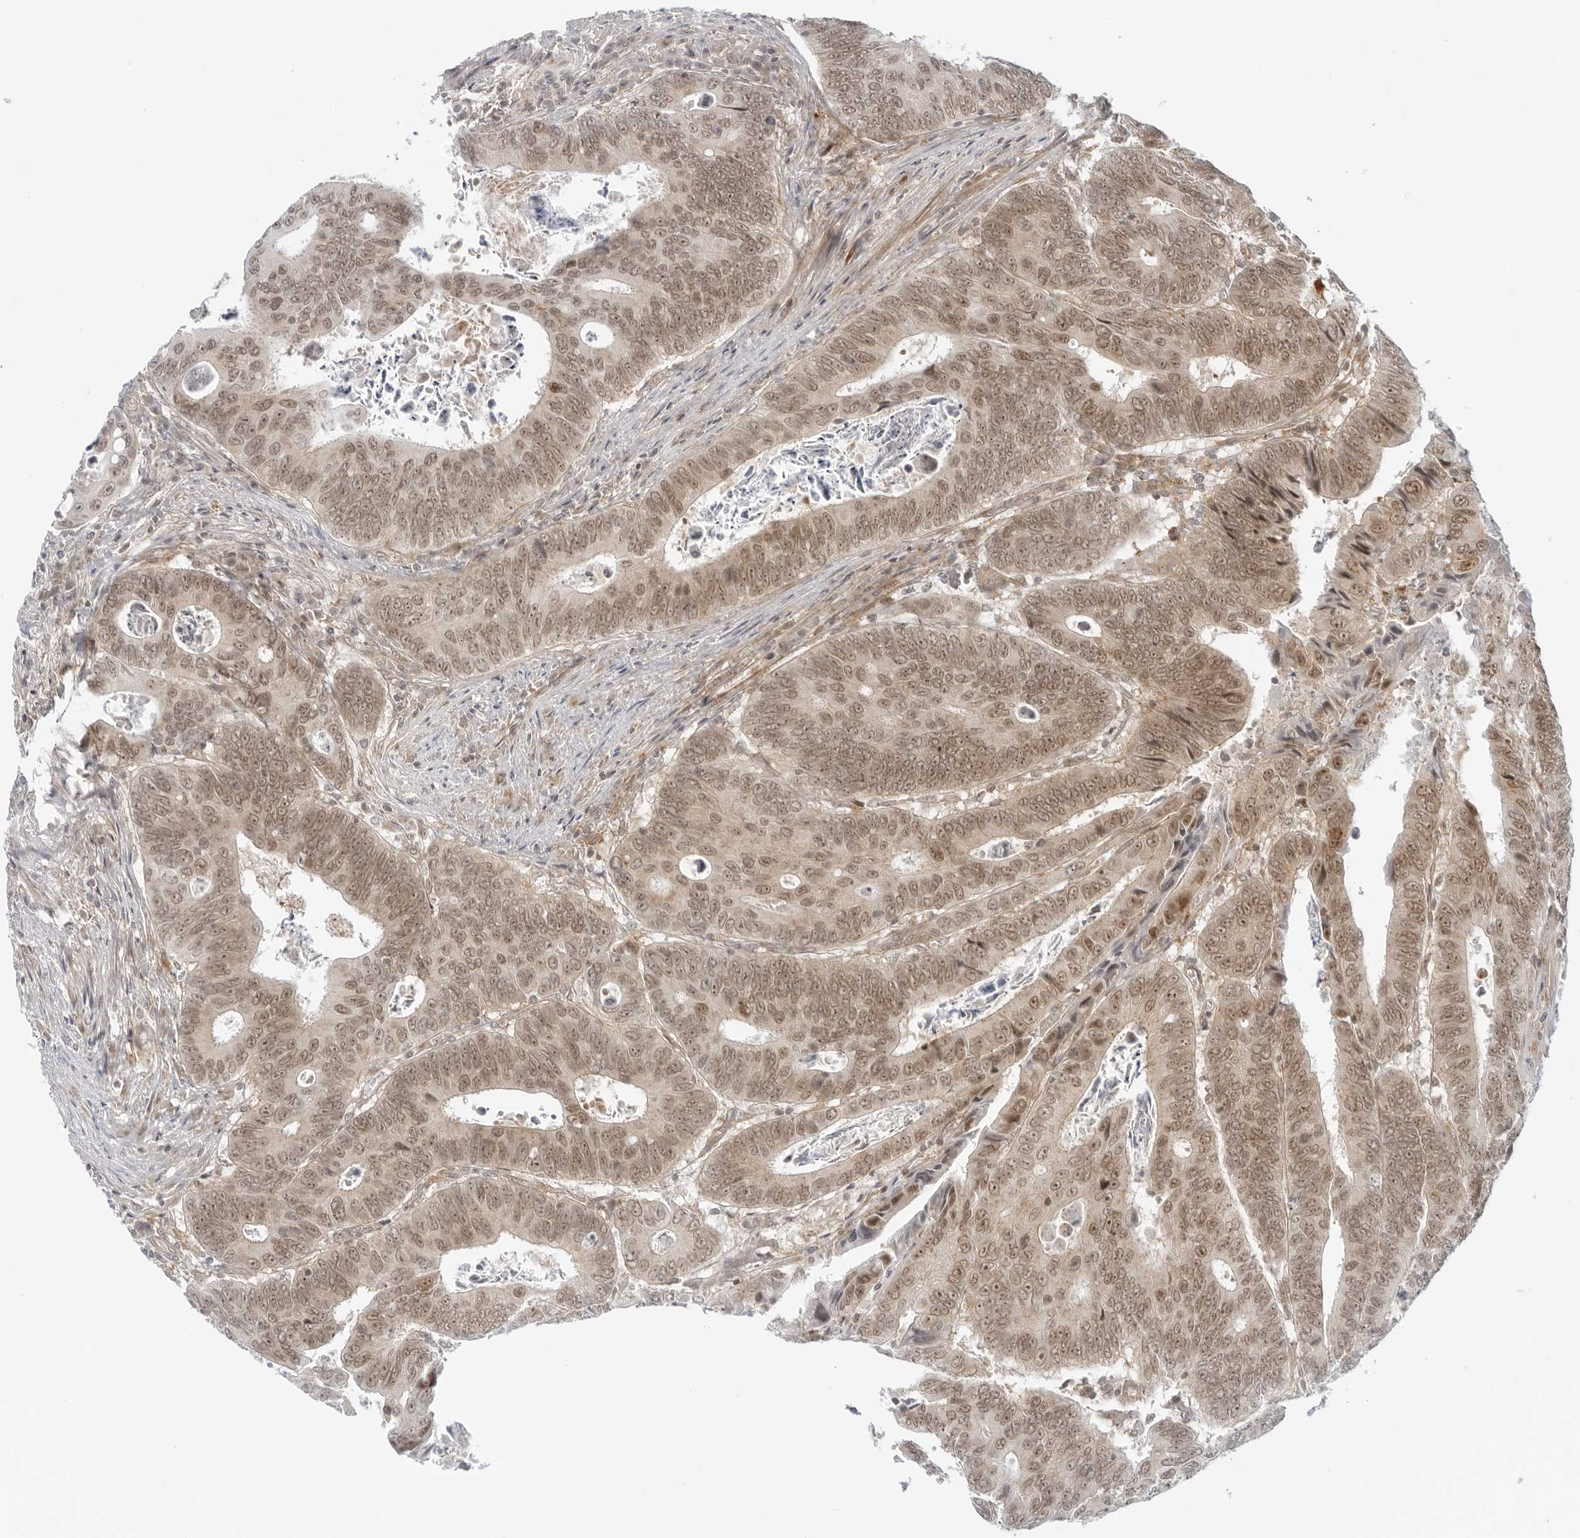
{"staining": {"intensity": "moderate", "quantity": ">75%", "location": "nuclear"}, "tissue": "colorectal cancer", "cell_type": "Tumor cells", "image_type": "cancer", "snomed": [{"axis": "morphology", "description": "Adenocarcinoma, NOS"}, {"axis": "topography", "description": "Colon"}], "caption": "Colorectal cancer stained with a protein marker demonstrates moderate staining in tumor cells.", "gene": "SUGCT", "patient": {"sex": "male", "age": 72}}